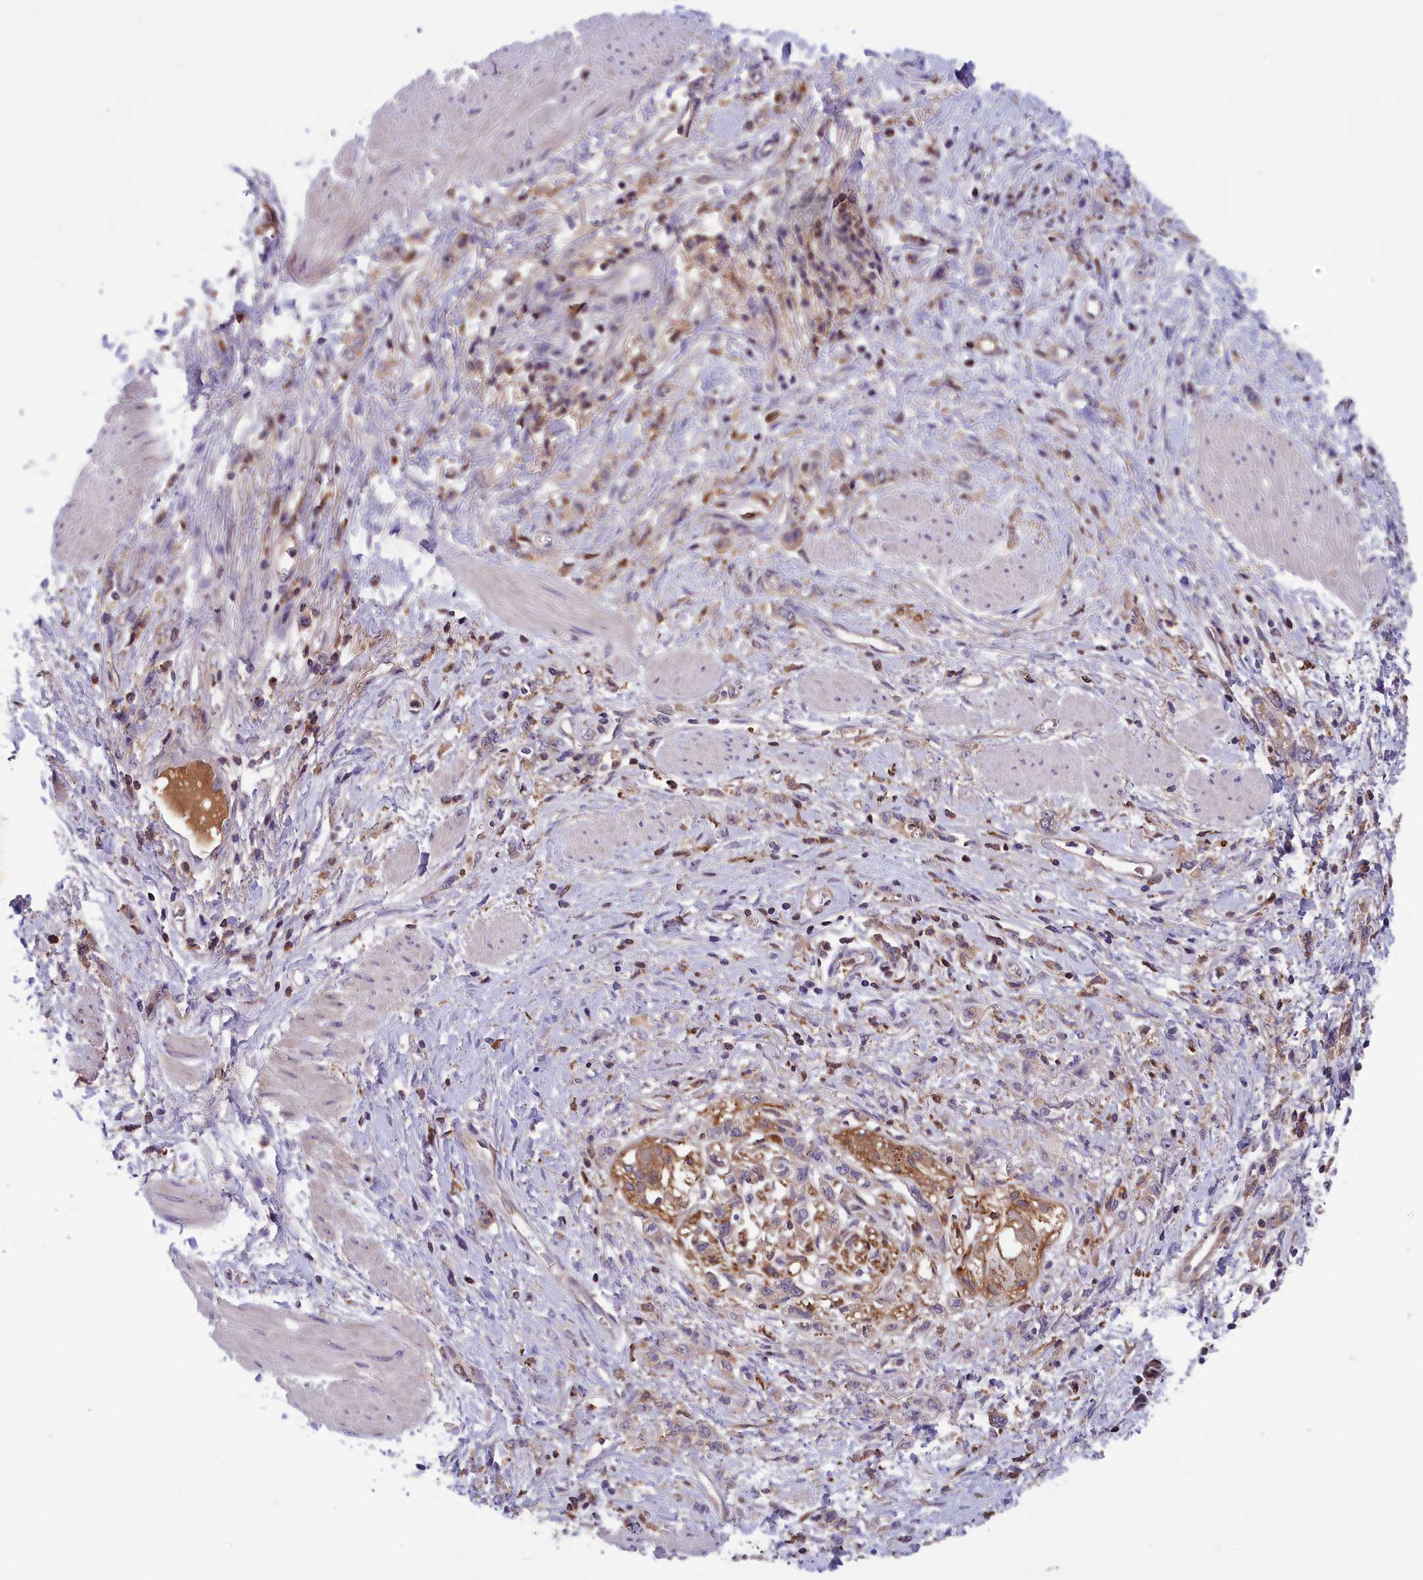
{"staining": {"intensity": "negative", "quantity": "none", "location": "none"}, "tissue": "stomach cancer", "cell_type": "Tumor cells", "image_type": "cancer", "snomed": [{"axis": "morphology", "description": "Adenocarcinoma, NOS"}, {"axis": "topography", "description": "Stomach"}], "caption": "Tumor cells are negative for brown protein staining in stomach cancer.", "gene": "STYX", "patient": {"sex": "female", "age": 76}}